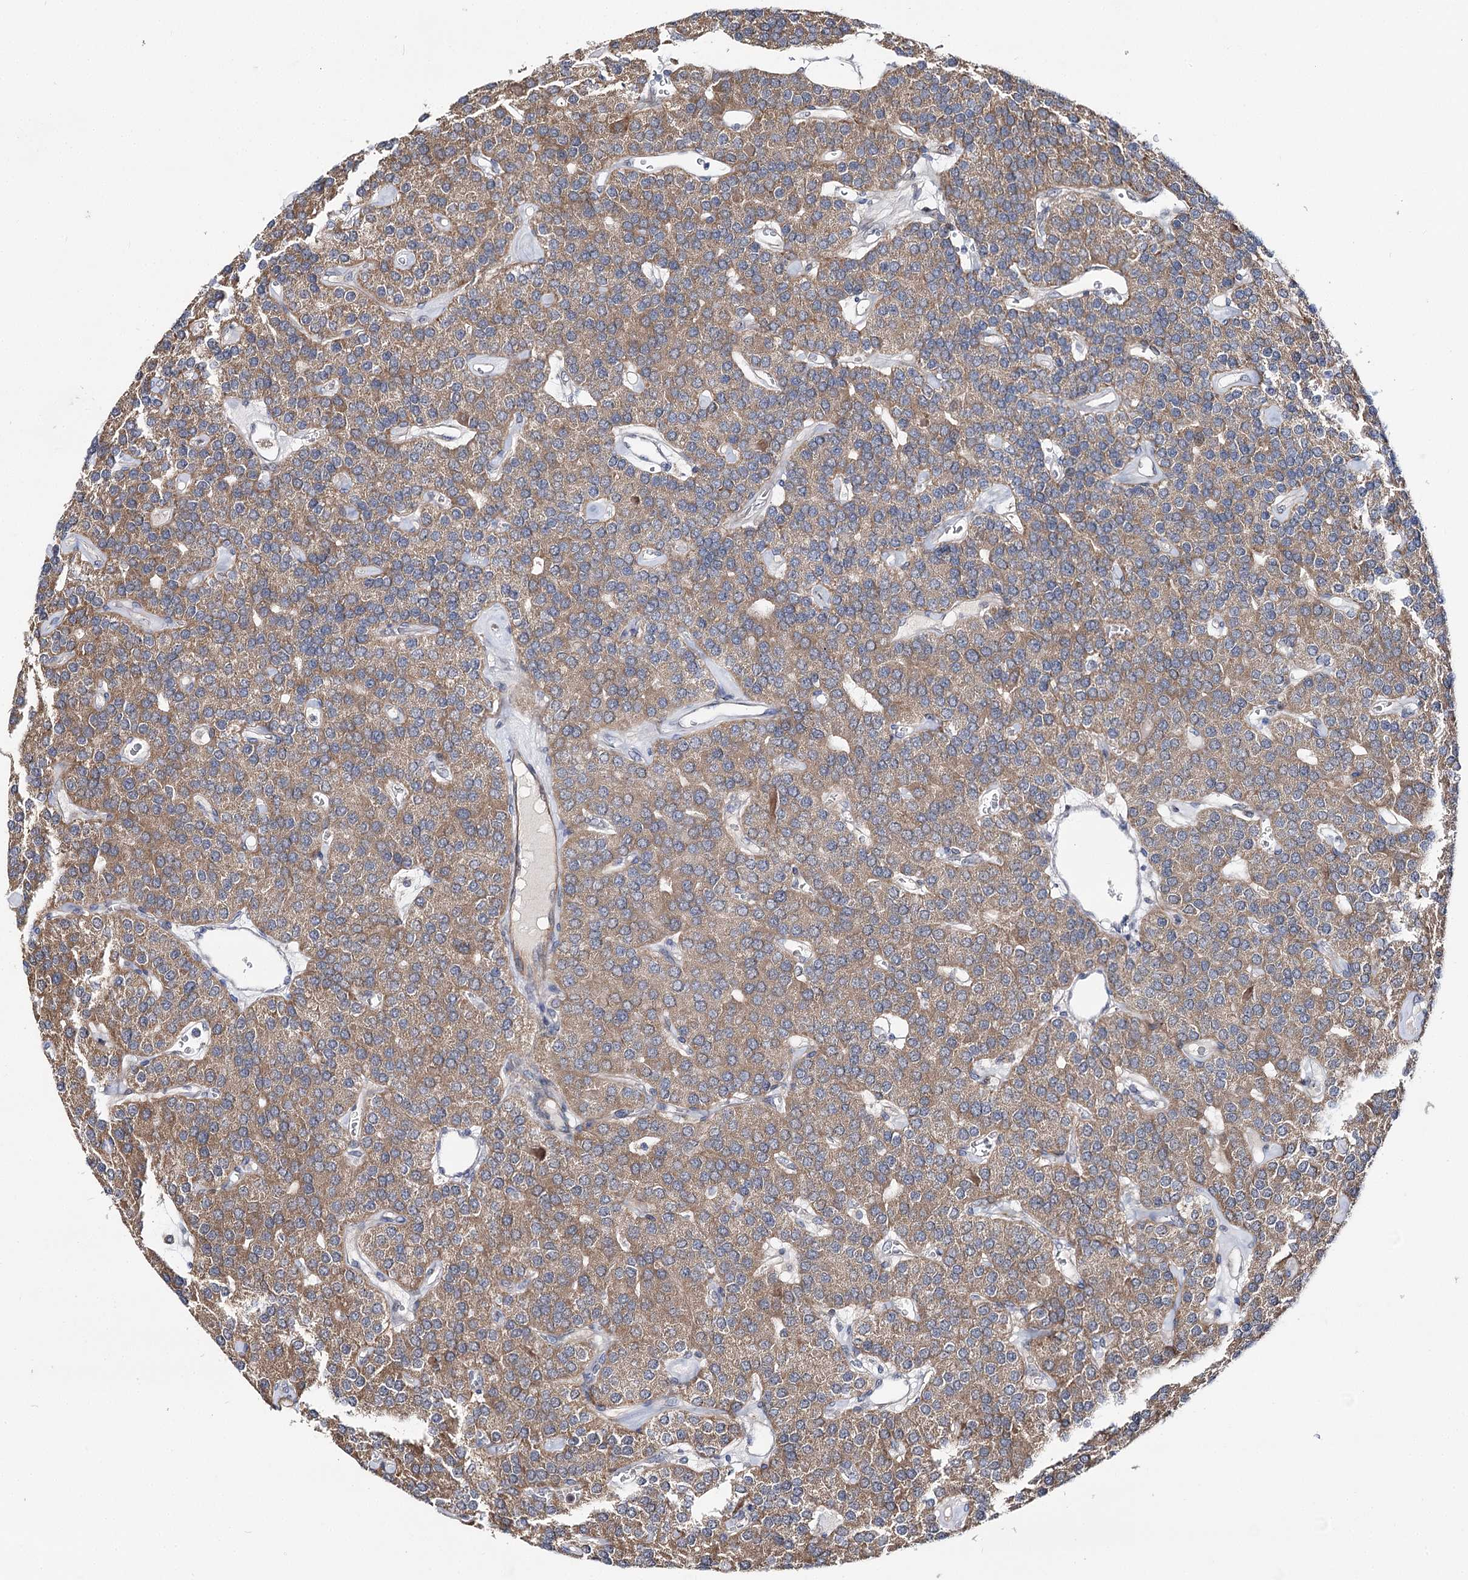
{"staining": {"intensity": "moderate", "quantity": ">75%", "location": "cytoplasmic/membranous"}, "tissue": "parathyroid gland", "cell_type": "Glandular cells", "image_type": "normal", "snomed": [{"axis": "morphology", "description": "Normal tissue, NOS"}, {"axis": "morphology", "description": "Adenoma, NOS"}, {"axis": "topography", "description": "Parathyroid gland"}], "caption": "An image showing moderate cytoplasmic/membranous expression in about >75% of glandular cells in benign parathyroid gland, as visualized by brown immunohistochemical staining.", "gene": "ARHGAP32", "patient": {"sex": "female", "age": 86}}